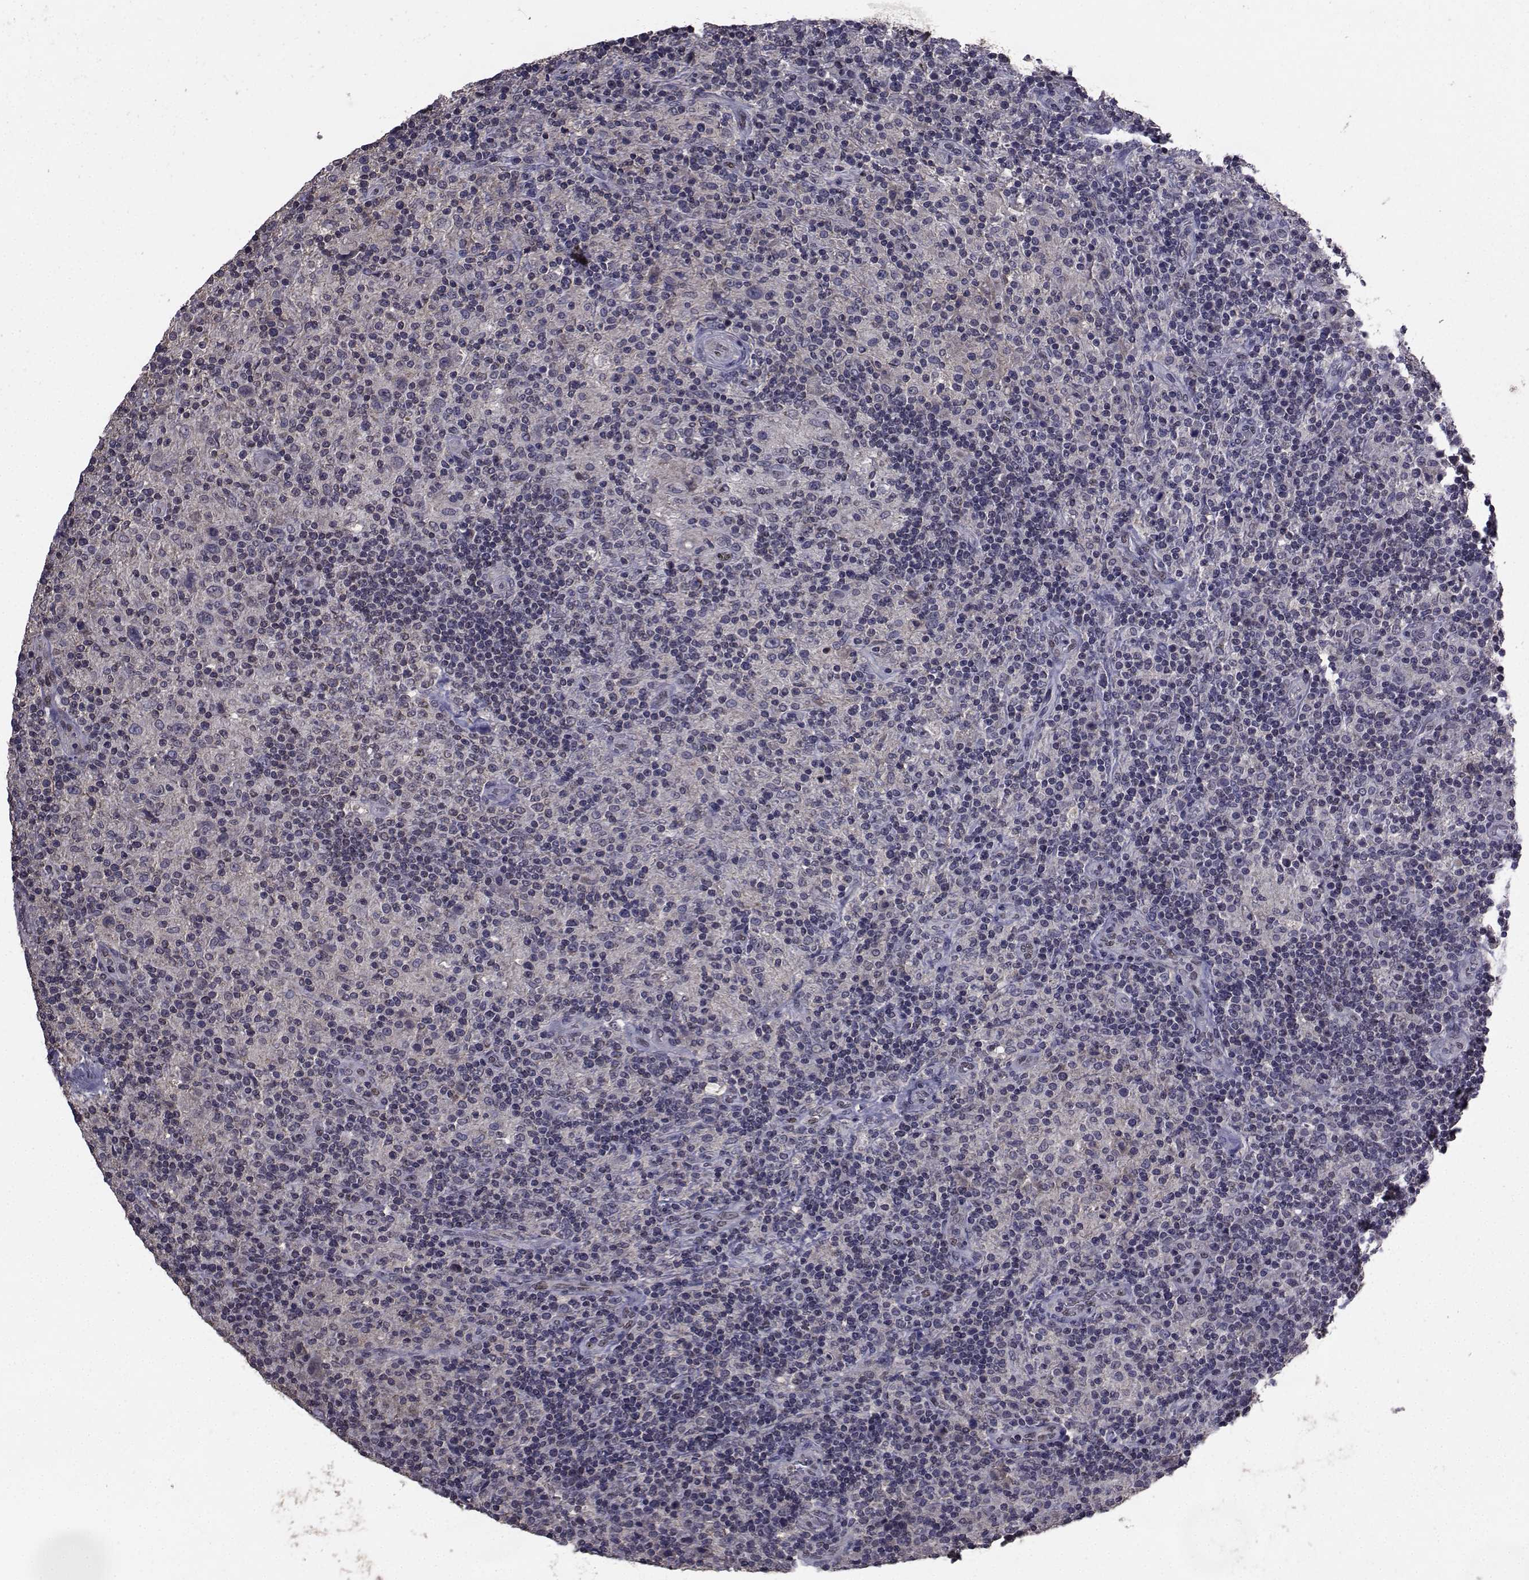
{"staining": {"intensity": "negative", "quantity": "none", "location": "none"}, "tissue": "lymphoma", "cell_type": "Tumor cells", "image_type": "cancer", "snomed": [{"axis": "morphology", "description": "Hodgkin's disease, NOS"}, {"axis": "topography", "description": "Lymph node"}], "caption": "Tumor cells show no significant positivity in Hodgkin's disease.", "gene": "CYP2S1", "patient": {"sex": "male", "age": 70}}